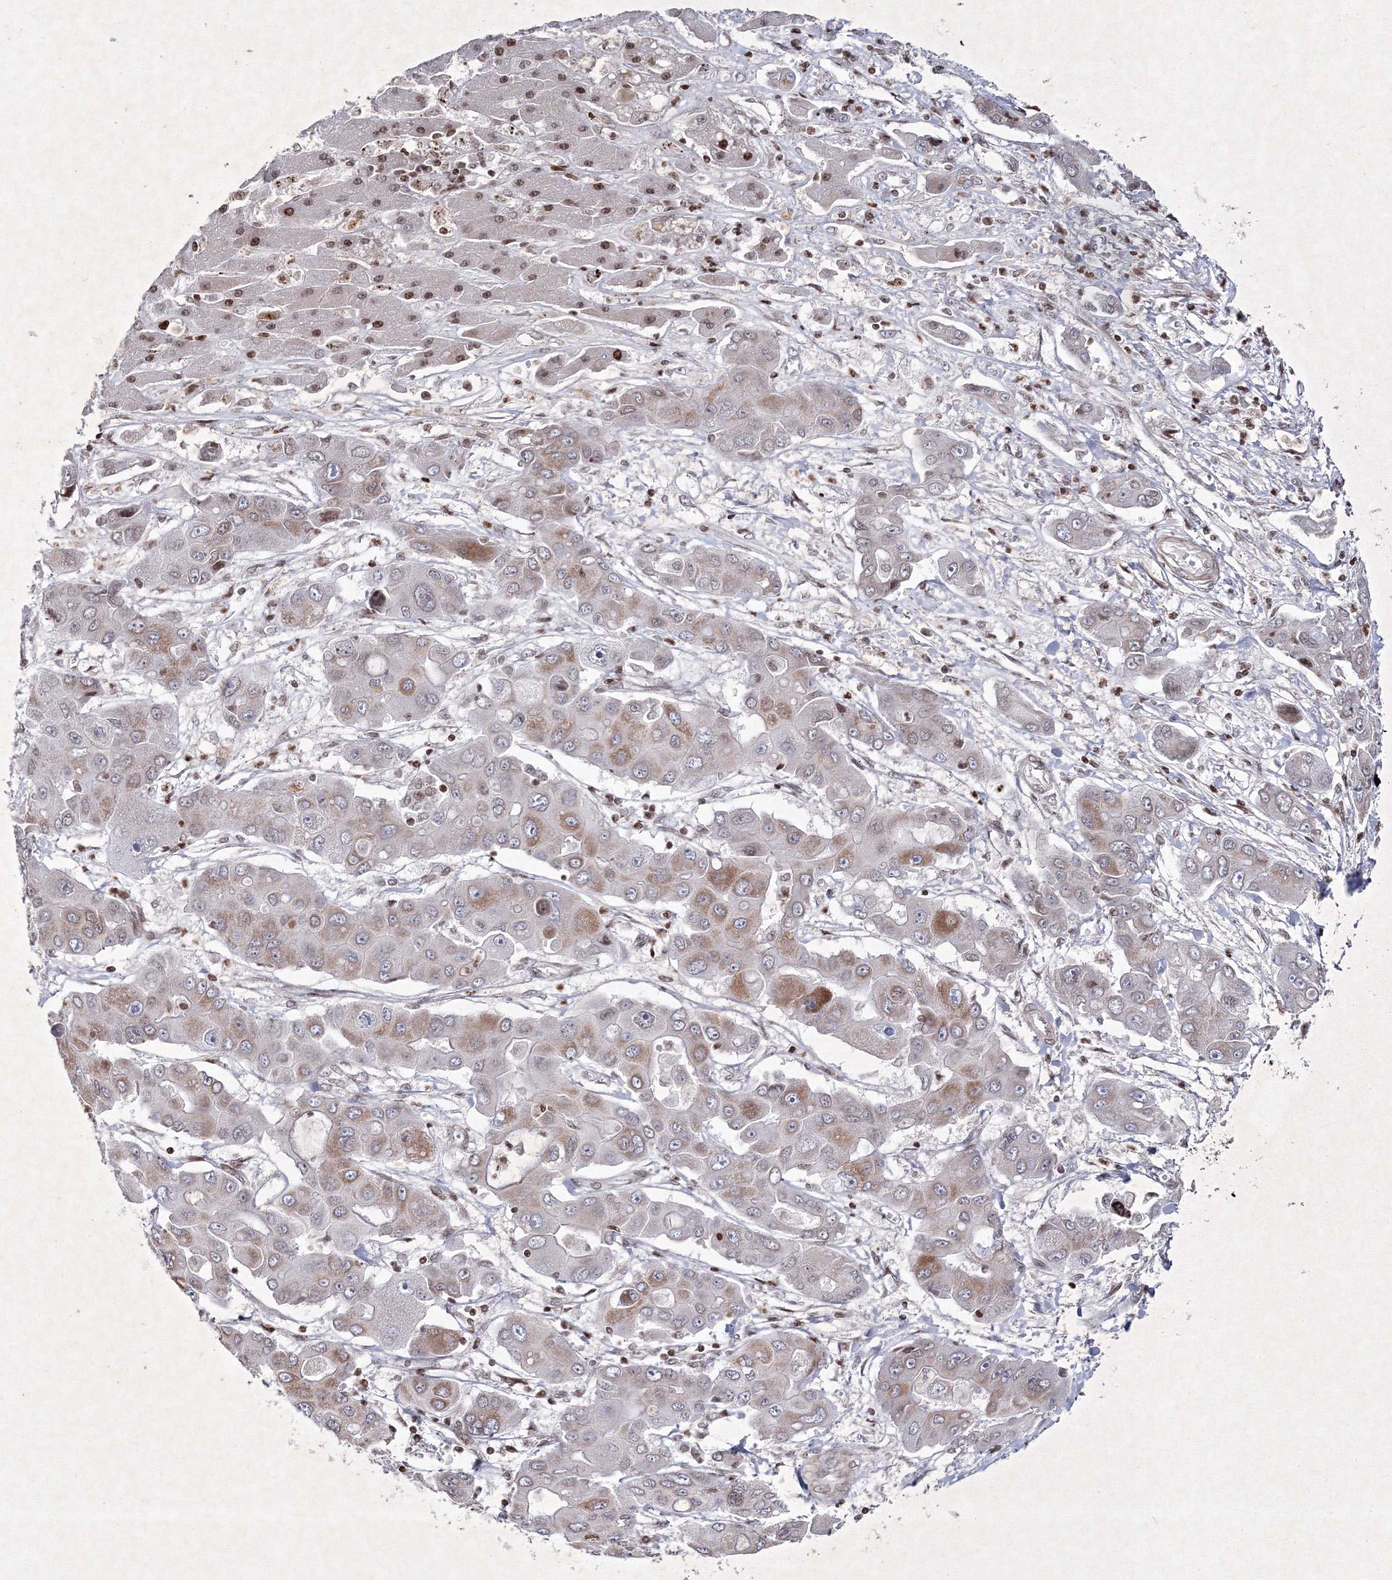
{"staining": {"intensity": "moderate", "quantity": "<25%", "location": "cytoplasmic/membranous"}, "tissue": "liver cancer", "cell_type": "Tumor cells", "image_type": "cancer", "snomed": [{"axis": "morphology", "description": "Cholangiocarcinoma"}, {"axis": "topography", "description": "Liver"}], "caption": "Immunohistochemical staining of human cholangiocarcinoma (liver) demonstrates low levels of moderate cytoplasmic/membranous protein expression in about <25% of tumor cells.", "gene": "SMIM29", "patient": {"sex": "male", "age": 67}}